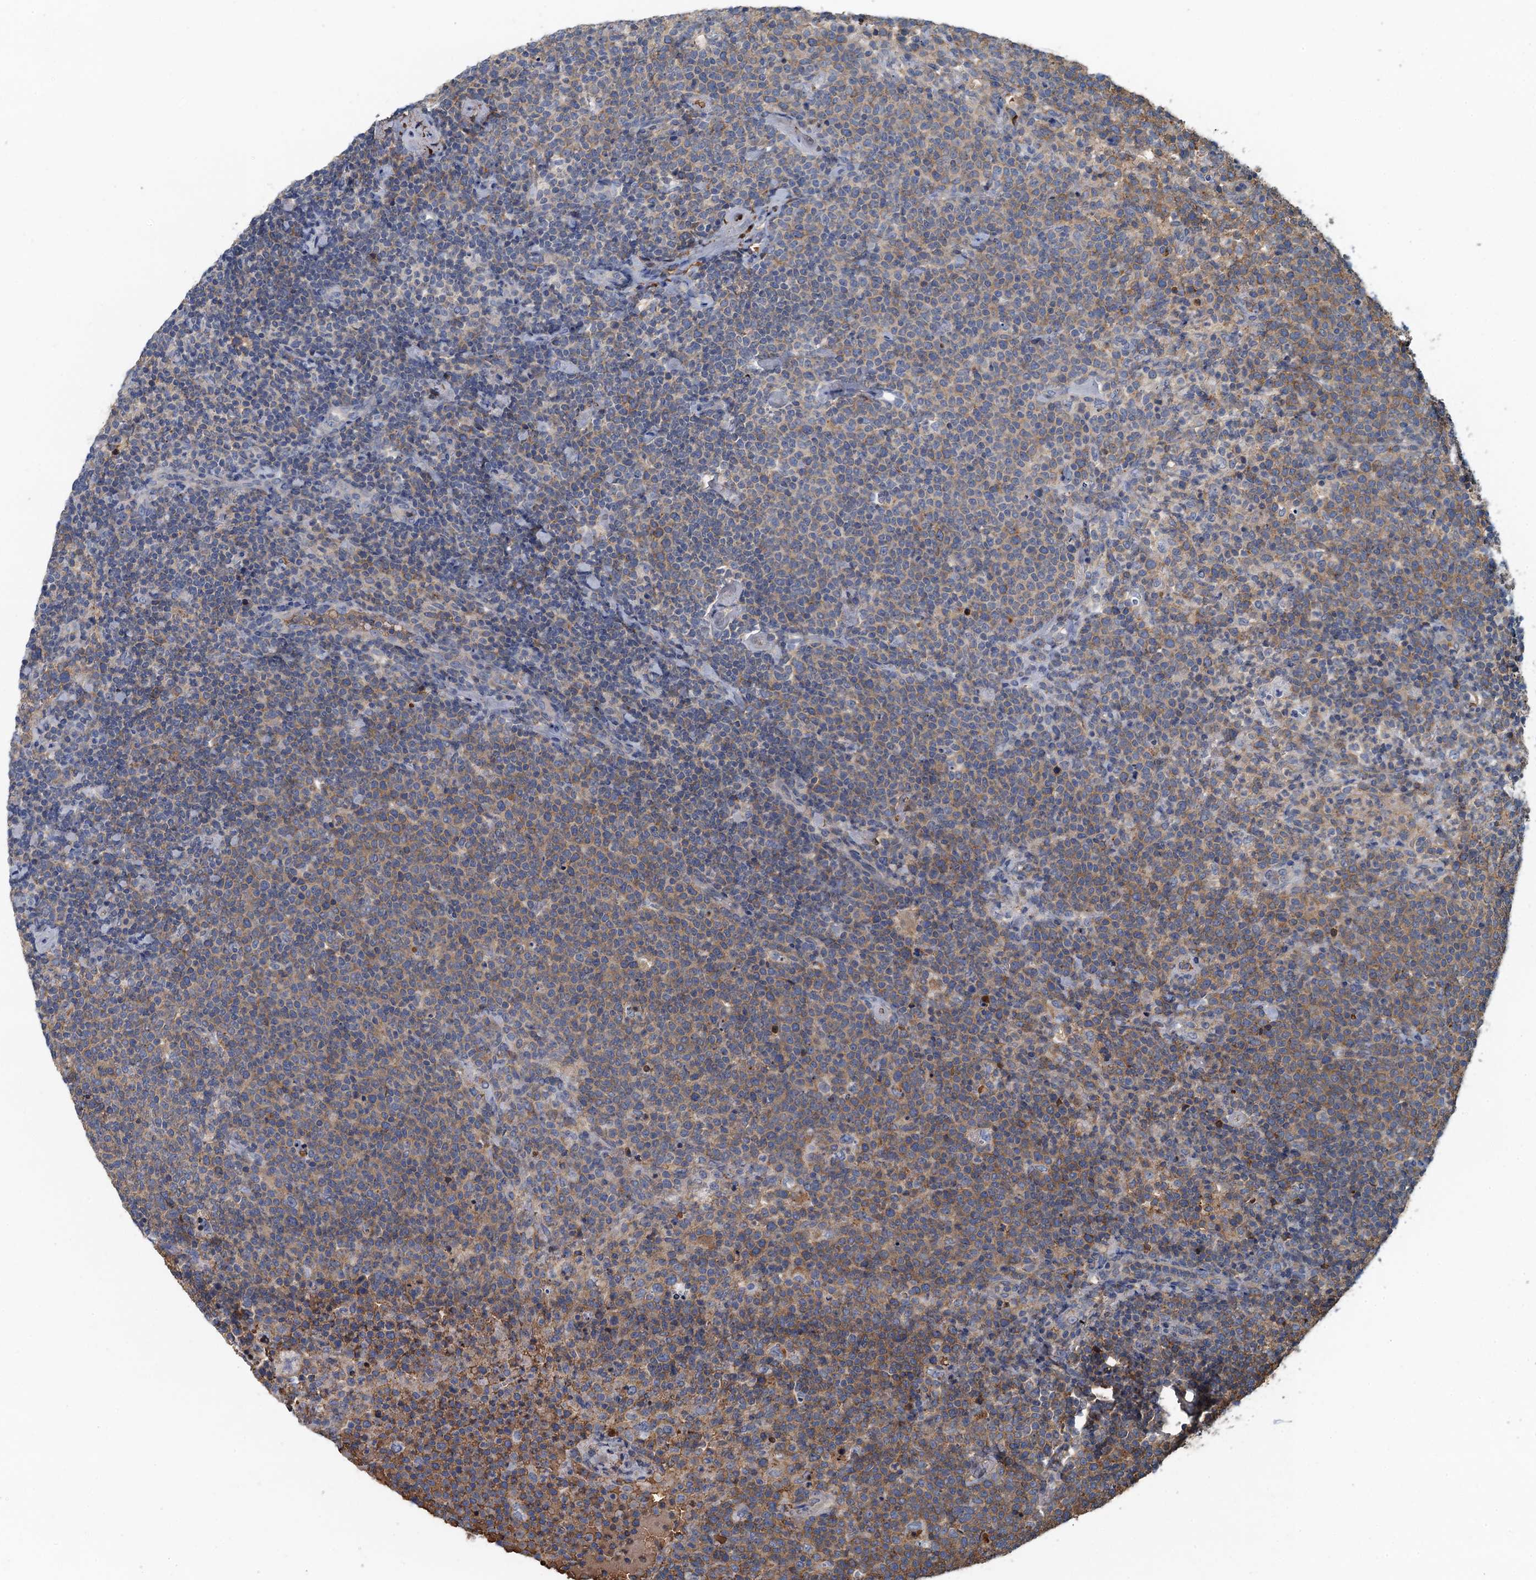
{"staining": {"intensity": "weak", "quantity": "25%-75%", "location": "cytoplasmic/membranous"}, "tissue": "lymphoma", "cell_type": "Tumor cells", "image_type": "cancer", "snomed": [{"axis": "morphology", "description": "Malignant lymphoma, non-Hodgkin's type, High grade"}, {"axis": "topography", "description": "Lymph node"}], "caption": "Protein expression analysis of high-grade malignant lymphoma, non-Hodgkin's type demonstrates weak cytoplasmic/membranous staining in approximately 25%-75% of tumor cells. (IHC, brightfield microscopy, high magnification).", "gene": "LSM14B", "patient": {"sex": "male", "age": 61}}